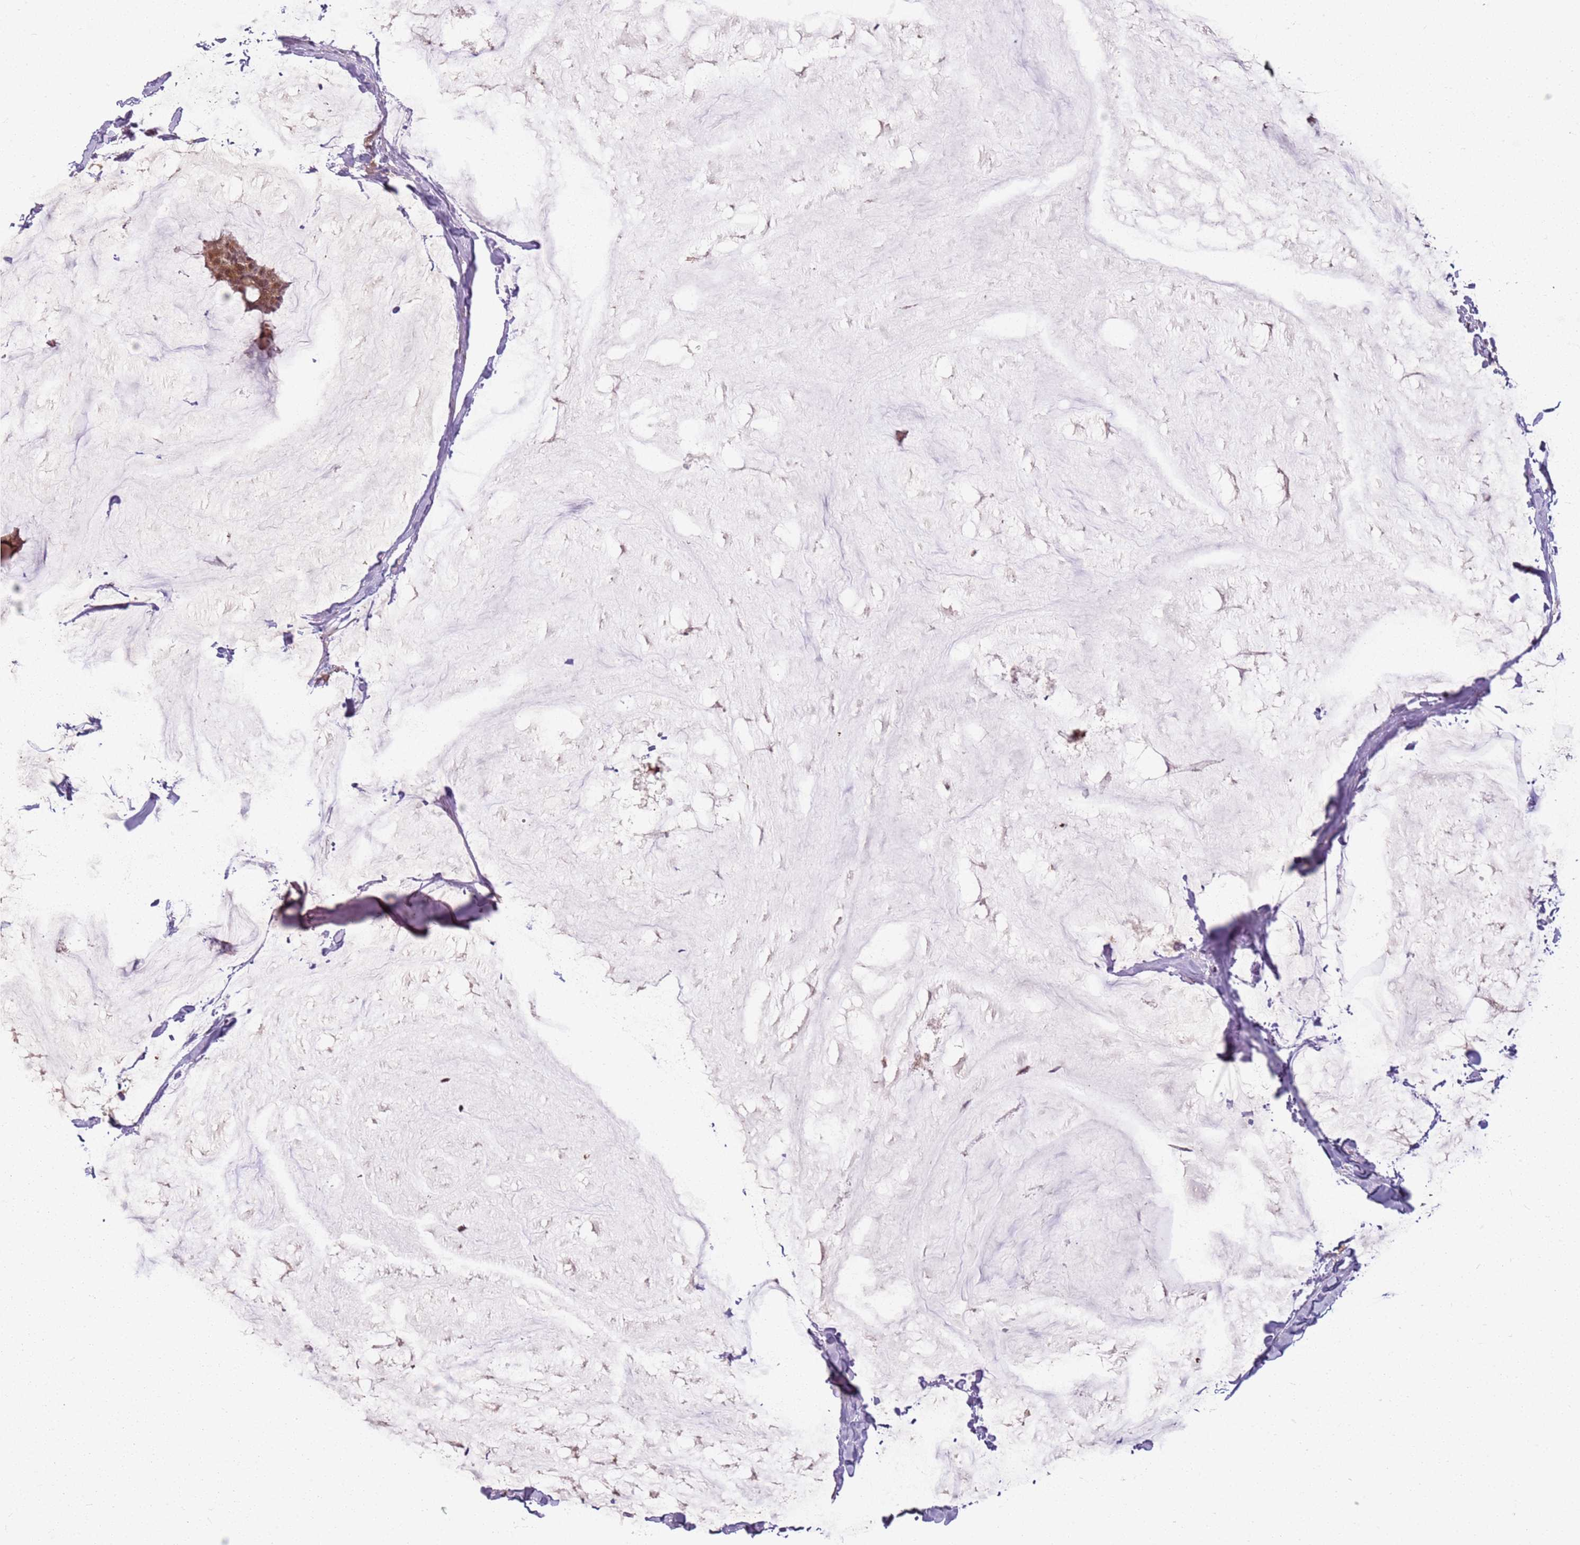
{"staining": {"intensity": "weak", "quantity": ">75%", "location": "cytoplasmic/membranous,nuclear"}, "tissue": "breast cancer", "cell_type": "Tumor cells", "image_type": "cancer", "snomed": [{"axis": "morphology", "description": "Duct carcinoma"}, {"axis": "topography", "description": "Breast"}], "caption": "Invasive ductal carcinoma (breast) stained with DAB IHC demonstrates low levels of weak cytoplasmic/membranous and nuclear staining in about >75% of tumor cells.", "gene": "CHURC1", "patient": {"sex": "female", "age": 93}}